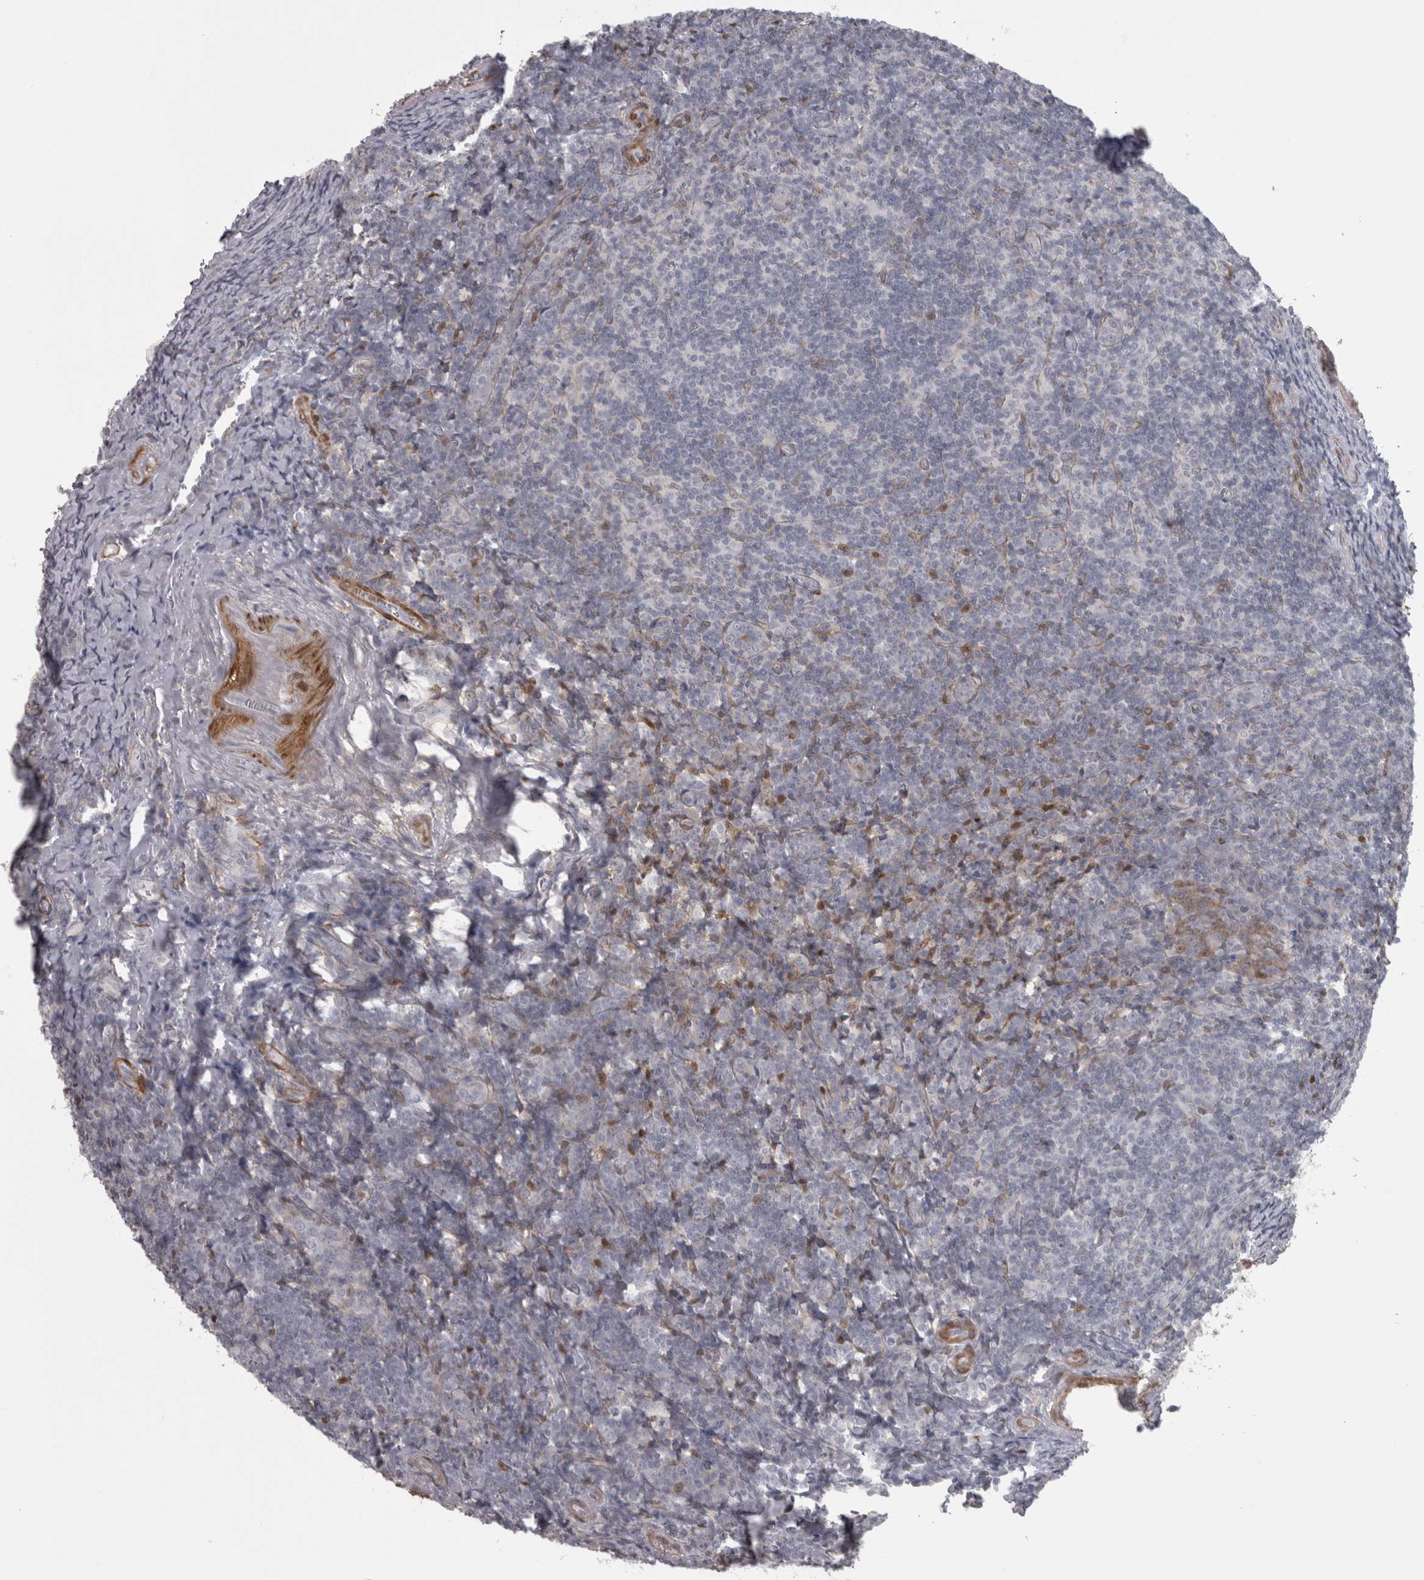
{"staining": {"intensity": "negative", "quantity": "none", "location": "none"}, "tissue": "tonsil", "cell_type": "Germinal center cells", "image_type": "normal", "snomed": [{"axis": "morphology", "description": "Normal tissue, NOS"}, {"axis": "topography", "description": "Tonsil"}], "caption": "DAB immunohistochemical staining of normal tonsil demonstrates no significant staining in germinal center cells.", "gene": "PPP1R12B", "patient": {"sex": "male", "age": 37}}